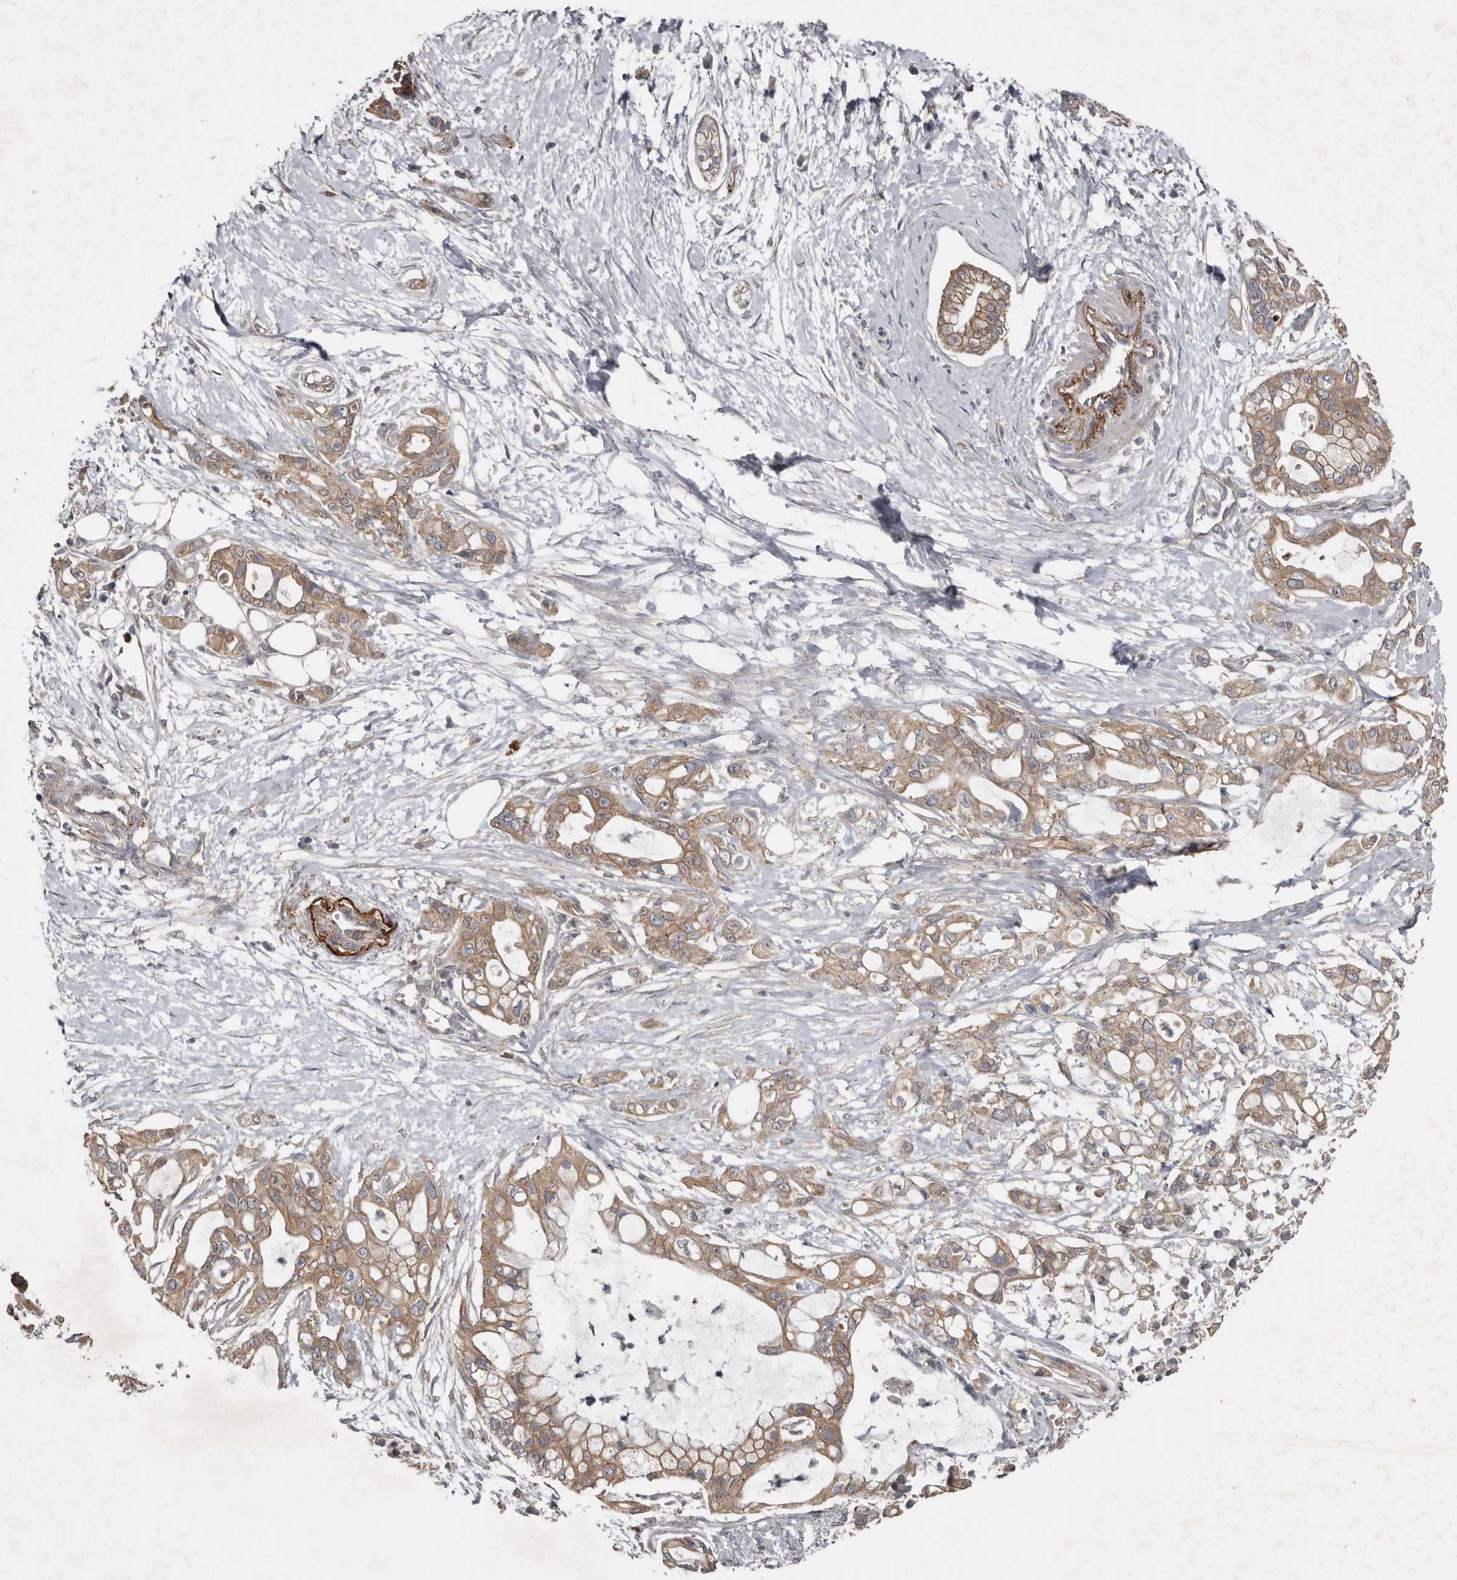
{"staining": {"intensity": "weak", "quantity": ">75%", "location": "cytoplasmic/membranous"}, "tissue": "pancreatic cancer", "cell_type": "Tumor cells", "image_type": "cancer", "snomed": [{"axis": "morphology", "description": "Adenocarcinoma, NOS"}, {"axis": "topography", "description": "Pancreas"}], "caption": "Brown immunohistochemical staining in adenocarcinoma (pancreatic) demonstrates weak cytoplasmic/membranous expression in about >75% of tumor cells.", "gene": "HYAL4", "patient": {"sex": "male", "age": 68}}